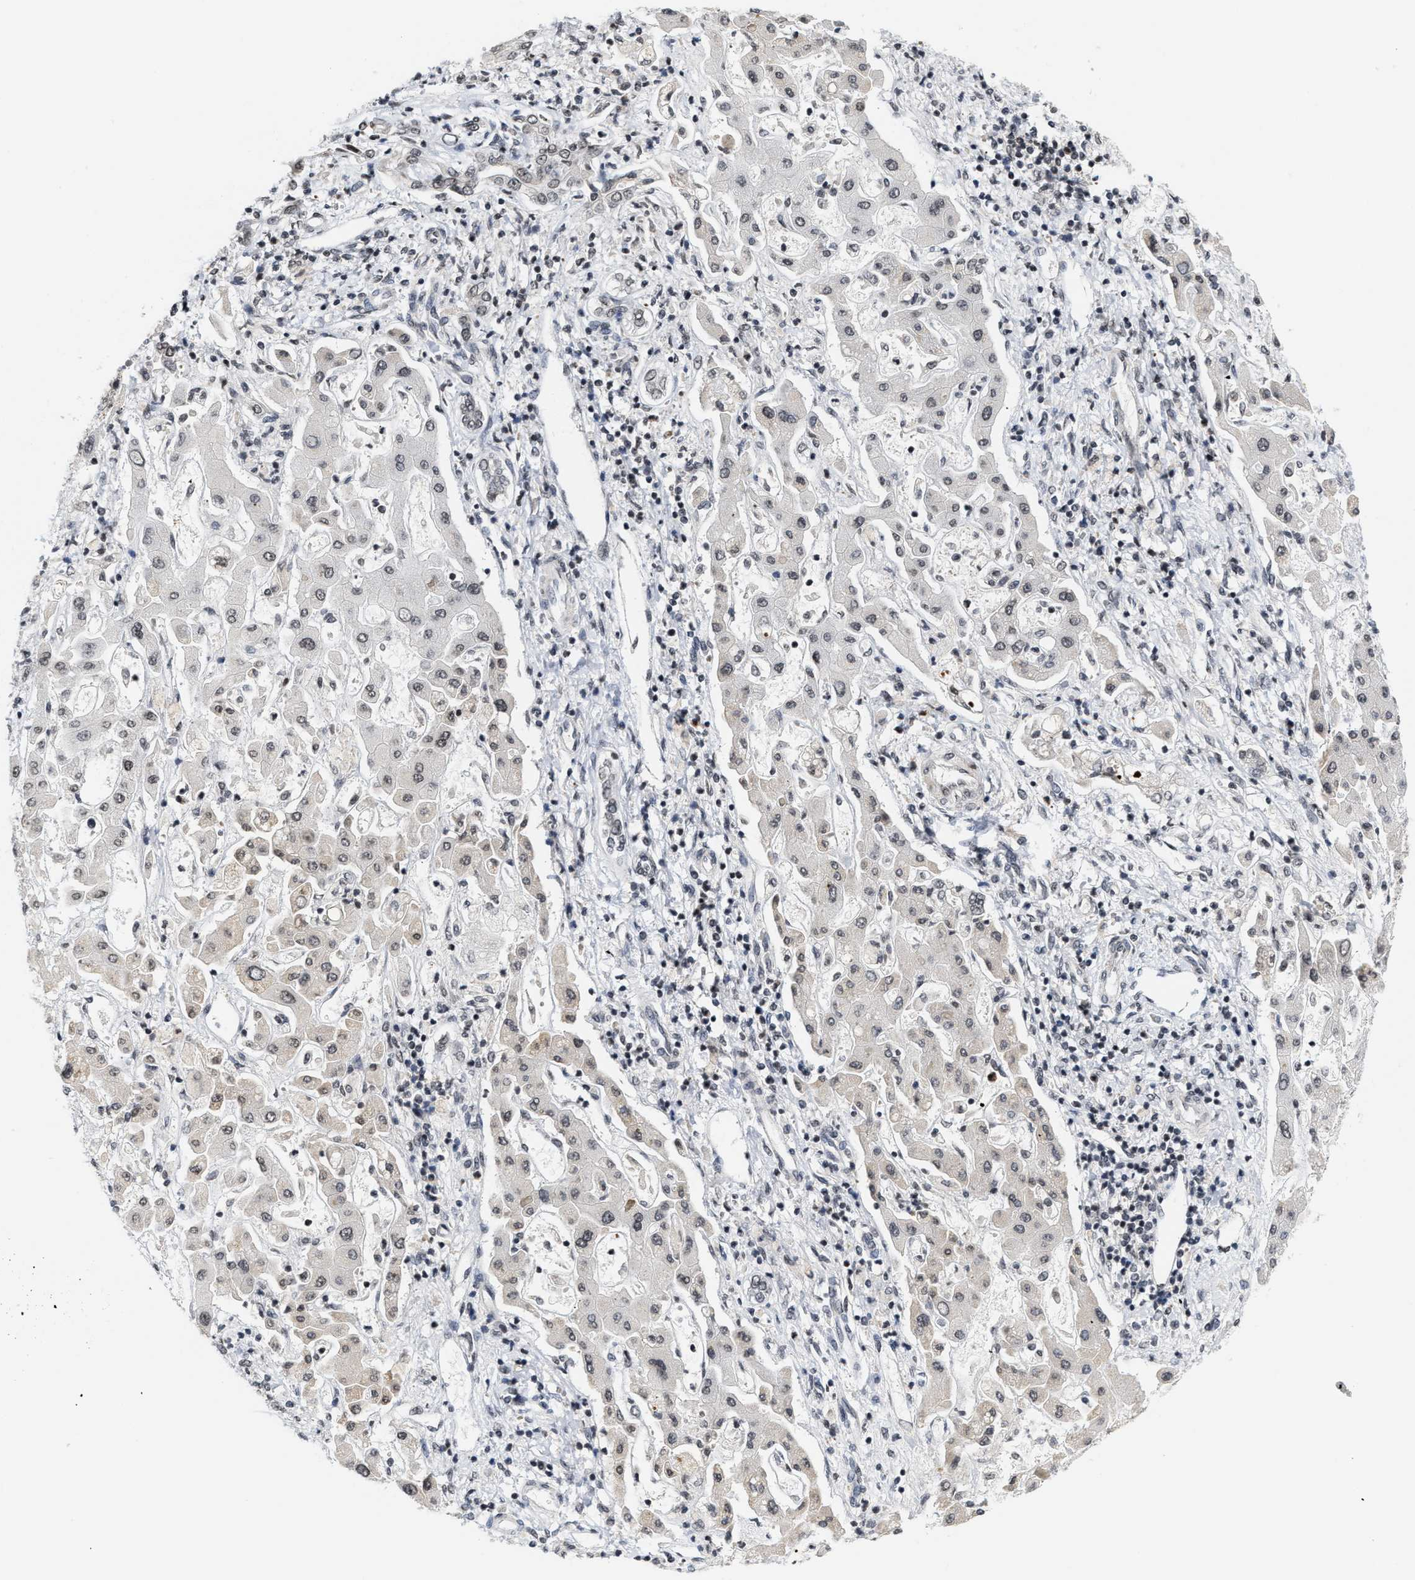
{"staining": {"intensity": "weak", "quantity": ">75%", "location": "nuclear"}, "tissue": "liver cancer", "cell_type": "Tumor cells", "image_type": "cancer", "snomed": [{"axis": "morphology", "description": "Cholangiocarcinoma"}, {"axis": "topography", "description": "Liver"}], "caption": "A low amount of weak nuclear expression is identified in about >75% of tumor cells in cholangiocarcinoma (liver) tissue.", "gene": "ANKRD6", "patient": {"sex": "male", "age": 50}}